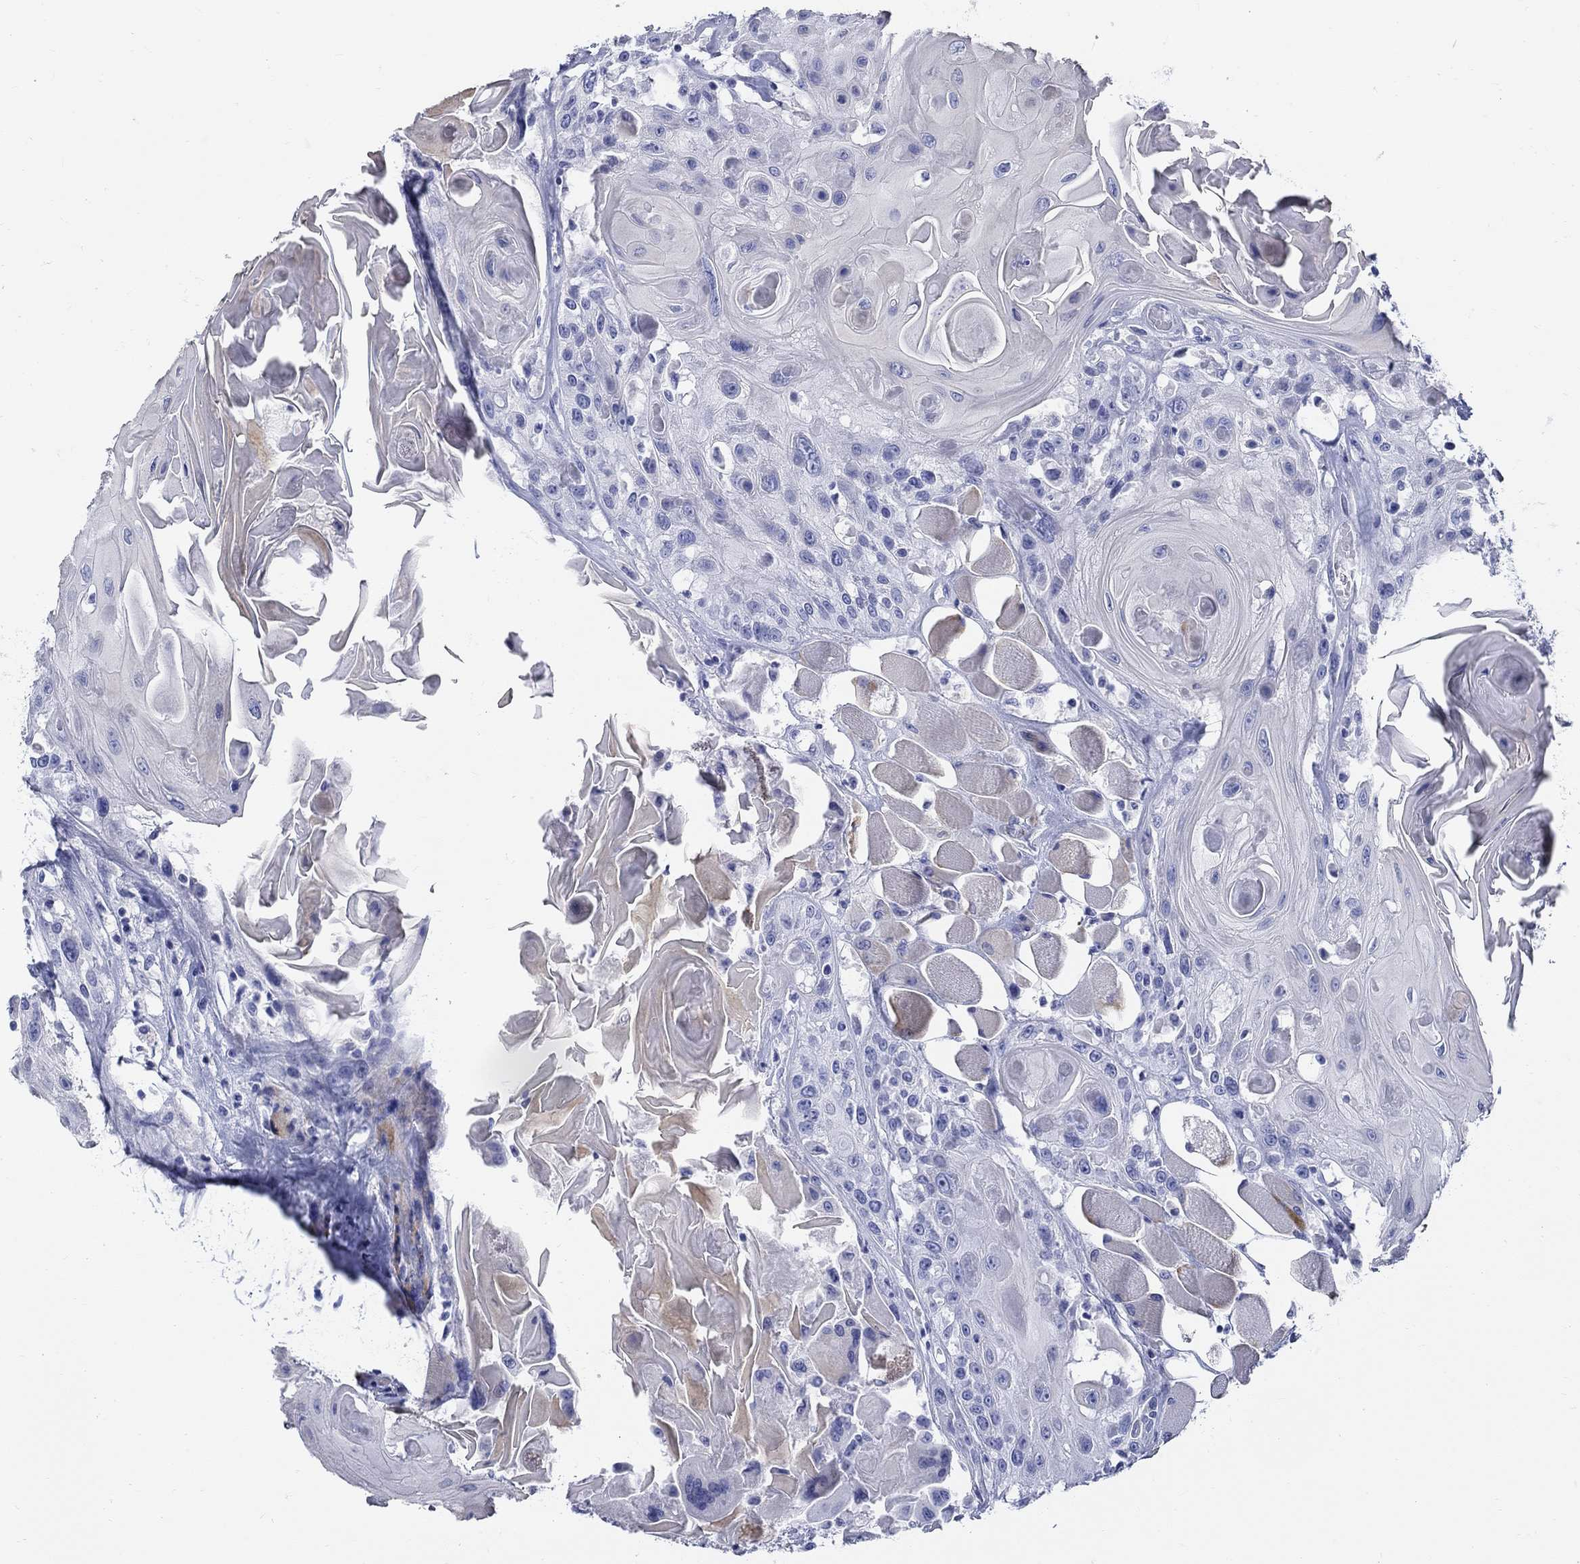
{"staining": {"intensity": "negative", "quantity": "none", "location": "none"}, "tissue": "head and neck cancer", "cell_type": "Tumor cells", "image_type": "cancer", "snomed": [{"axis": "morphology", "description": "Squamous cell carcinoma, NOS"}, {"axis": "topography", "description": "Head-Neck"}], "caption": "Protein analysis of head and neck cancer (squamous cell carcinoma) reveals no significant staining in tumor cells.", "gene": "CRYGS", "patient": {"sex": "female", "age": 59}}